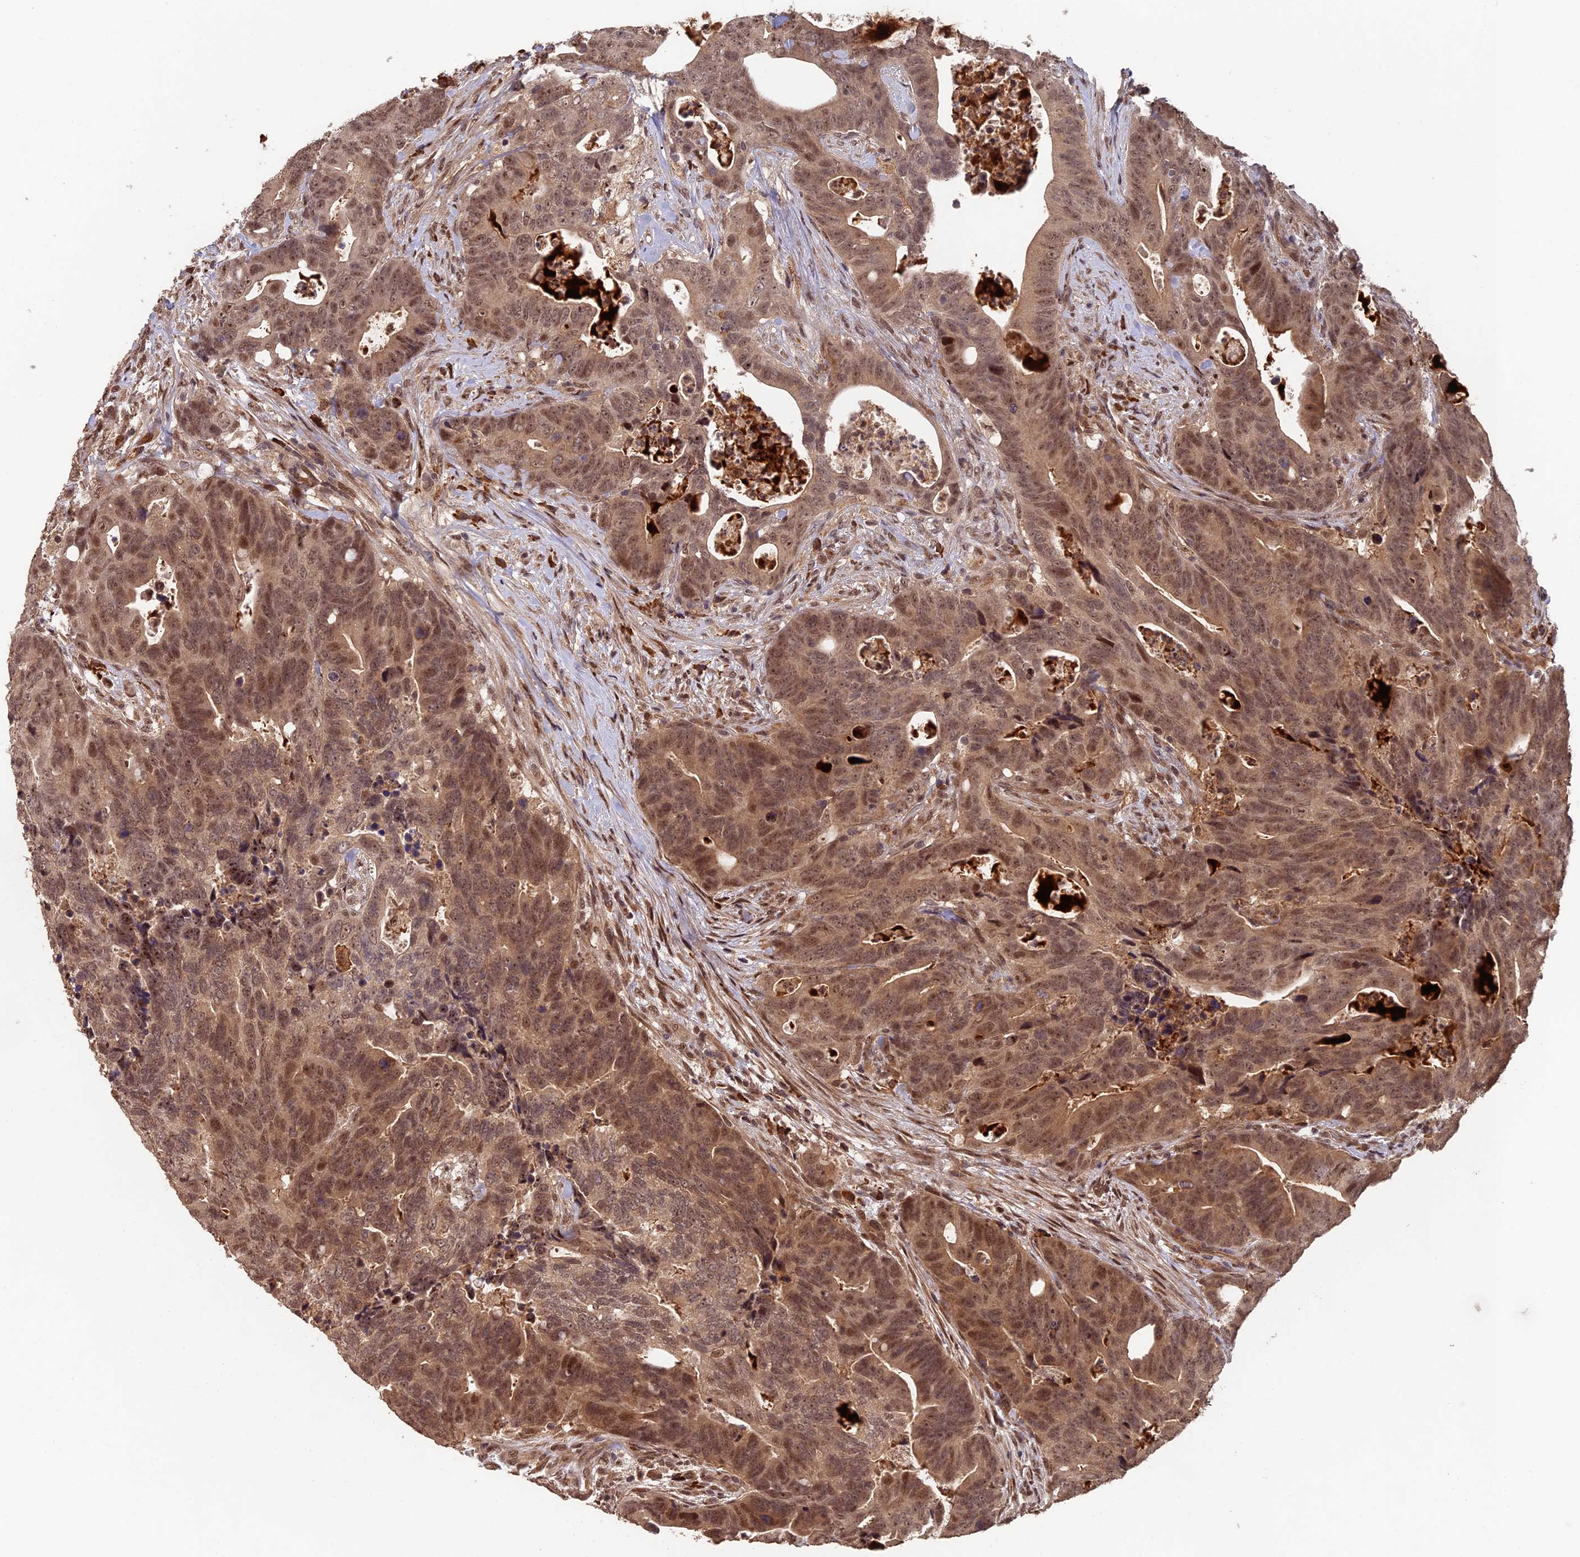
{"staining": {"intensity": "moderate", "quantity": ">75%", "location": "cytoplasmic/membranous,nuclear"}, "tissue": "colorectal cancer", "cell_type": "Tumor cells", "image_type": "cancer", "snomed": [{"axis": "morphology", "description": "Adenocarcinoma, NOS"}, {"axis": "topography", "description": "Colon"}], "caption": "The immunohistochemical stain highlights moderate cytoplasmic/membranous and nuclear expression in tumor cells of colorectal adenocarcinoma tissue. The staining is performed using DAB brown chromogen to label protein expression. The nuclei are counter-stained blue using hematoxylin.", "gene": "OSBPL1A", "patient": {"sex": "female", "age": 82}}